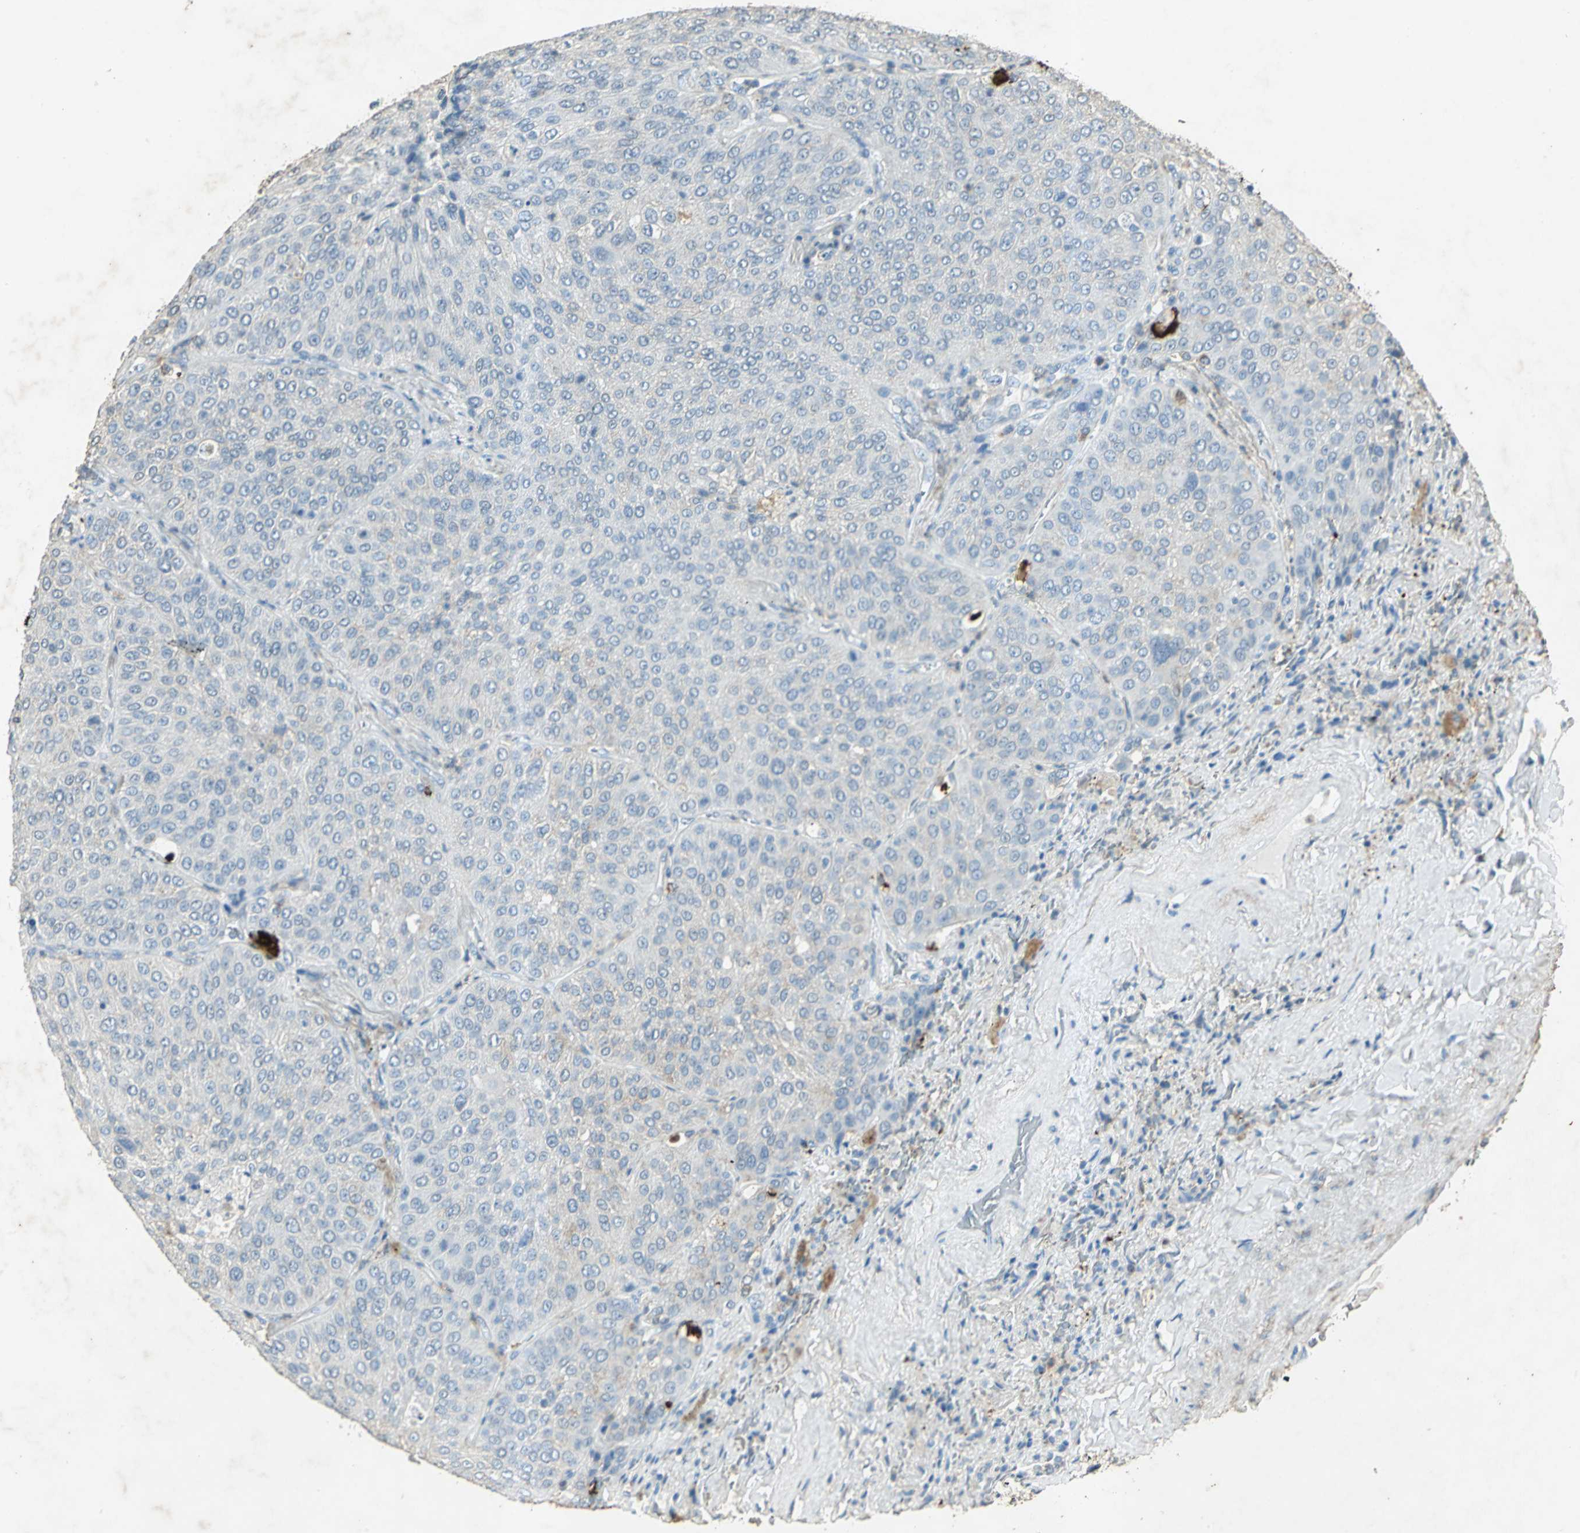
{"staining": {"intensity": "negative", "quantity": "none", "location": "none"}, "tissue": "lung cancer", "cell_type": "Tumor cells", "image_type": "cancer", "snomed": [{"axis": "morphology", "description": "Squamous cell carcinoma, NOS"}, {"axis": "topography", "description": "Lung"}], "caption": "Immunohistochemical staining of lung squamous cell carcinoma shows no significant positivity in tumor cells.", "gene": "CAMK2B", "patient": {"sex": "male", "age": 54}}